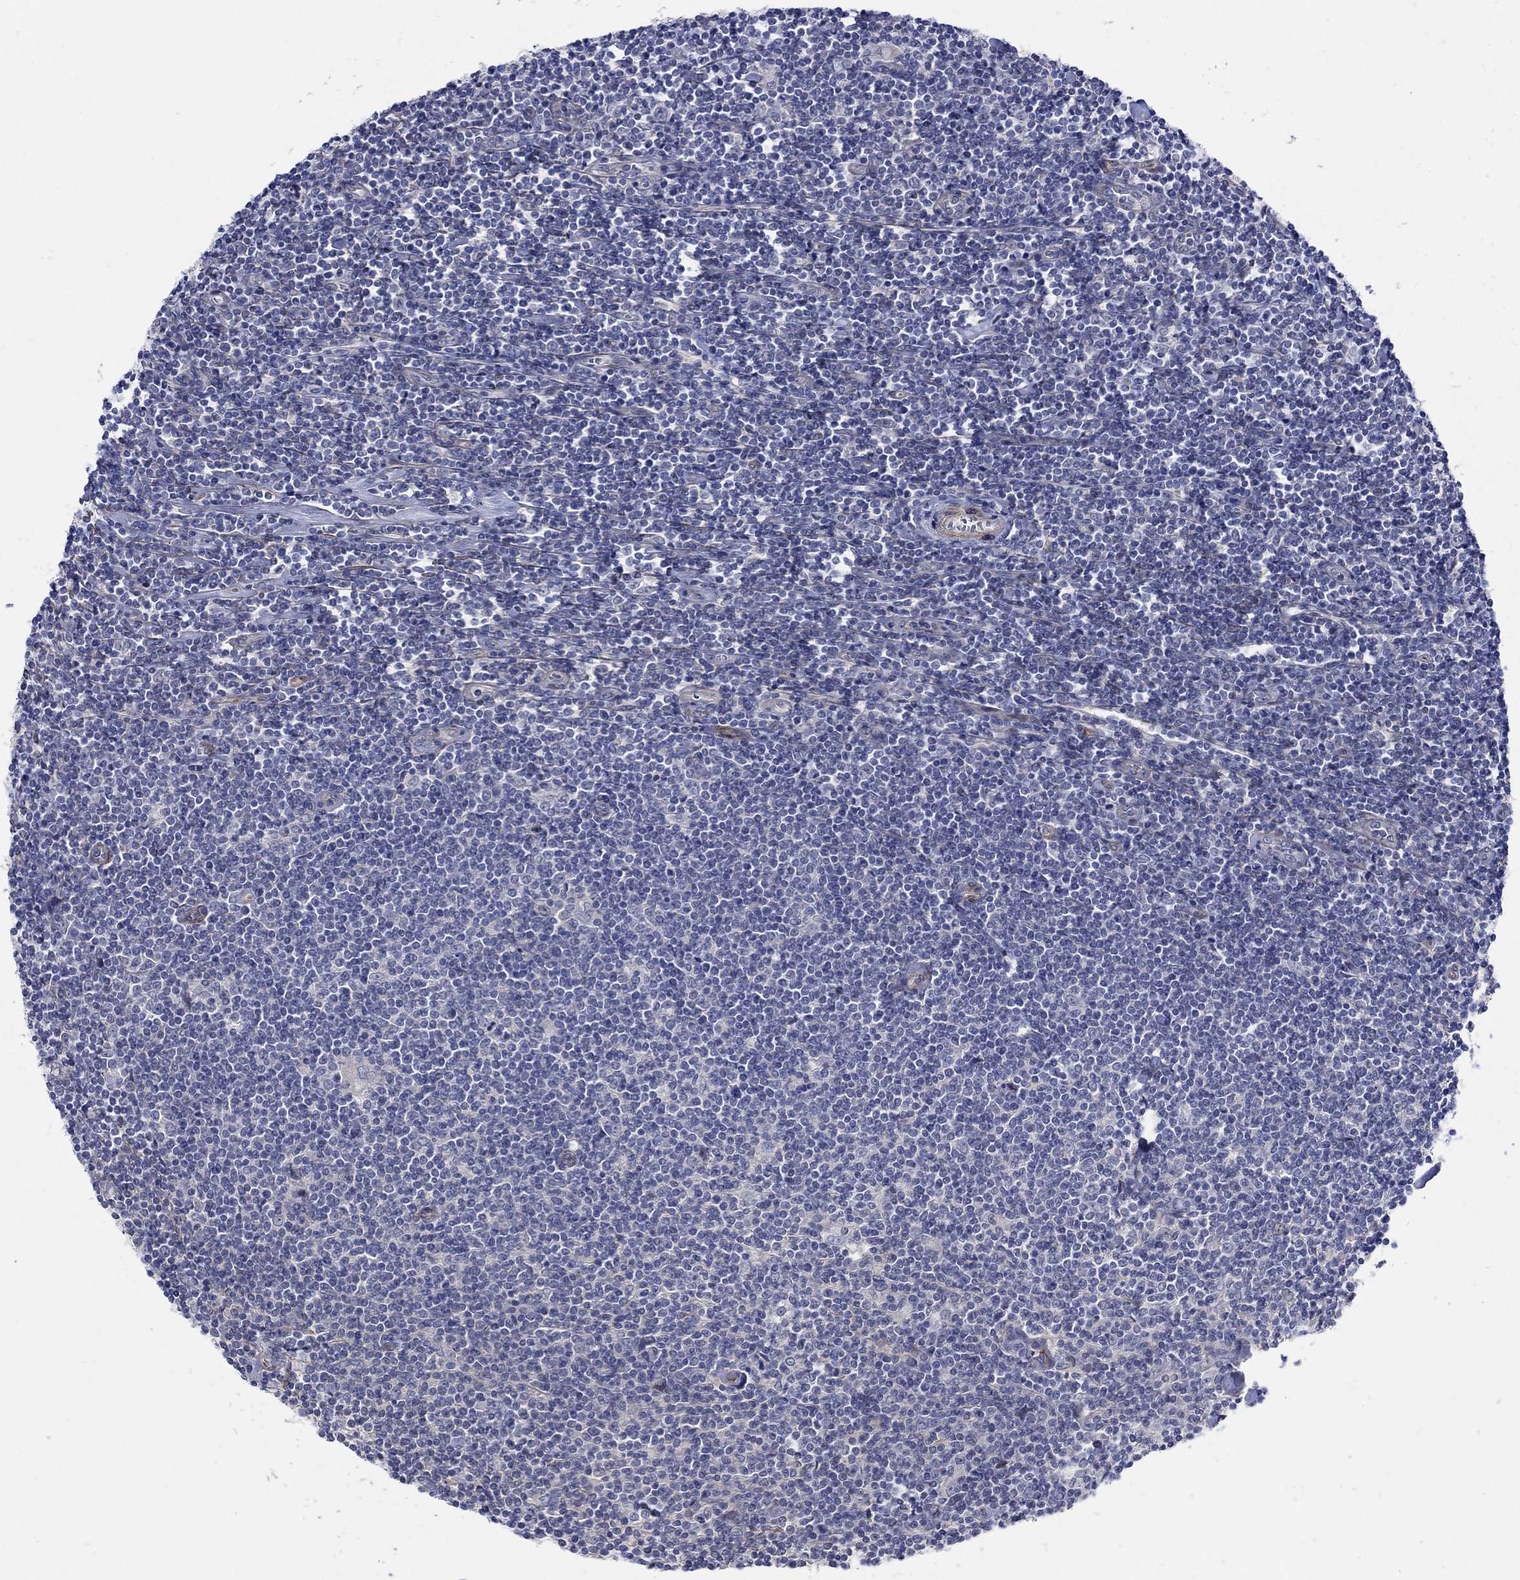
{"staining": {"intensity": "negative", "quantity": "none", "location": "none"}, "tissue": "lymphoma", "cell_type": "Tumor cells", "image_type": "cancer", "snomed": [{"axis": "morphology", "description": "Hodgkin's disease, NOS"}, {"axis": "topography", "description": "Lymph node"}], "caption": "Protein analysis of lymphoma shows no significant expression in tumor cells. The staining was performed using DAB (3,3'-diaminobenzidine) to visualize the protein expression in brown, while the nuclei were stained in blue with hematoxylin (Magnification: 20x).", "gene": "SCN7A", "patient": {"sex": "male", "age": 40}}